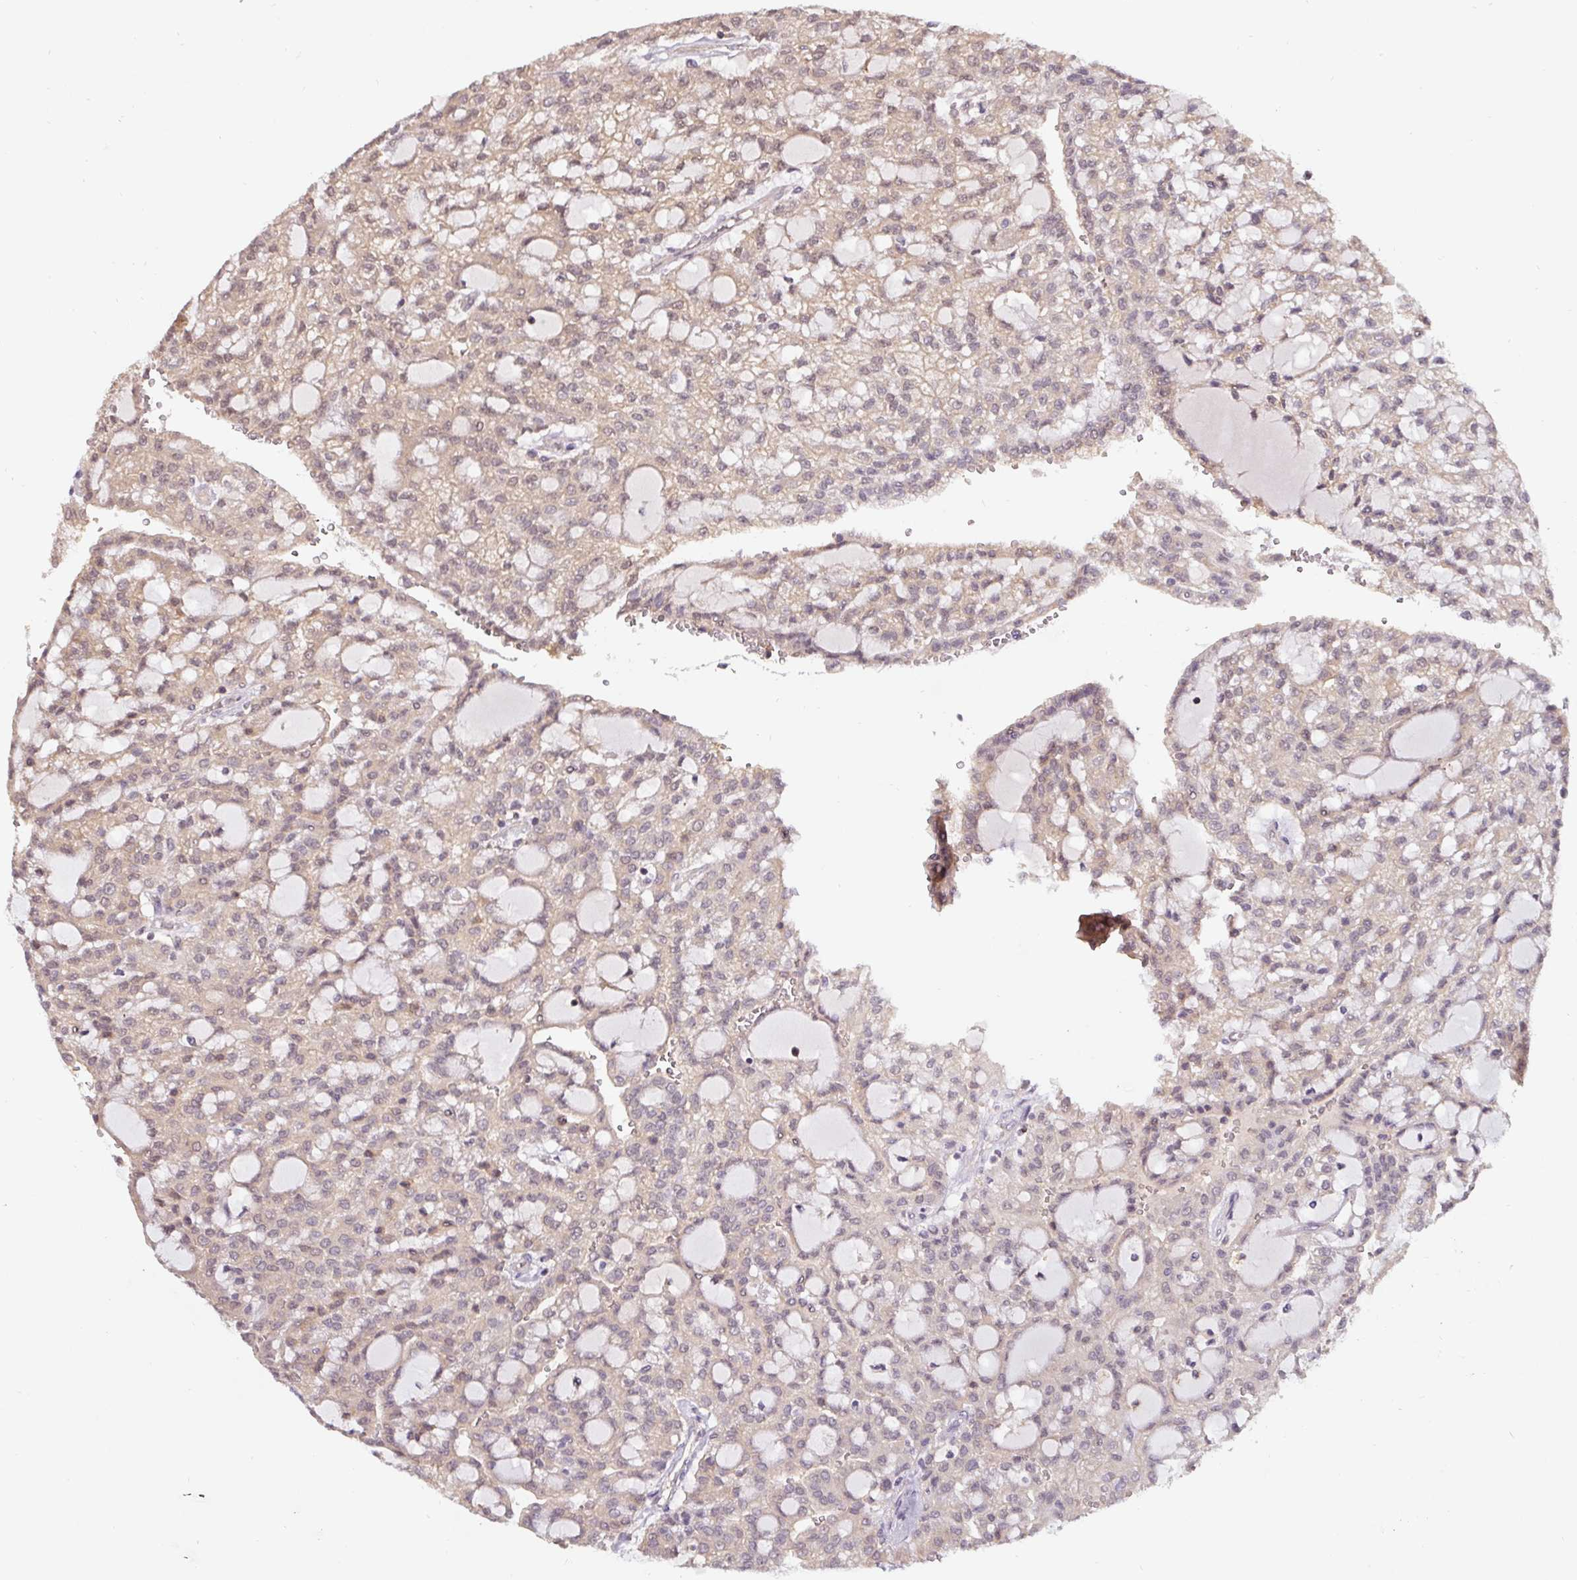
{"staining": {"intensity": "weak", "quantity": "25%-75%", "location": "cytoplasmic/membranous,nuclear"}, "tissue": "renal cancer", "cell_type": "Tumor cells", "image_type": "cancer", "snomed": [{"axis": "morphology", "description": "Adenocarcinoma, NOS"}, {"axis": "topography", "description": "Kidney"}], "caption": "Weak cytoplasmic/membranous and nuclear protein expression is present in about 25%-75% of tumor cells in adenocarcinoma (renal).", "gene": "ST13", "patient": {"sex": "male", "age": 63}}